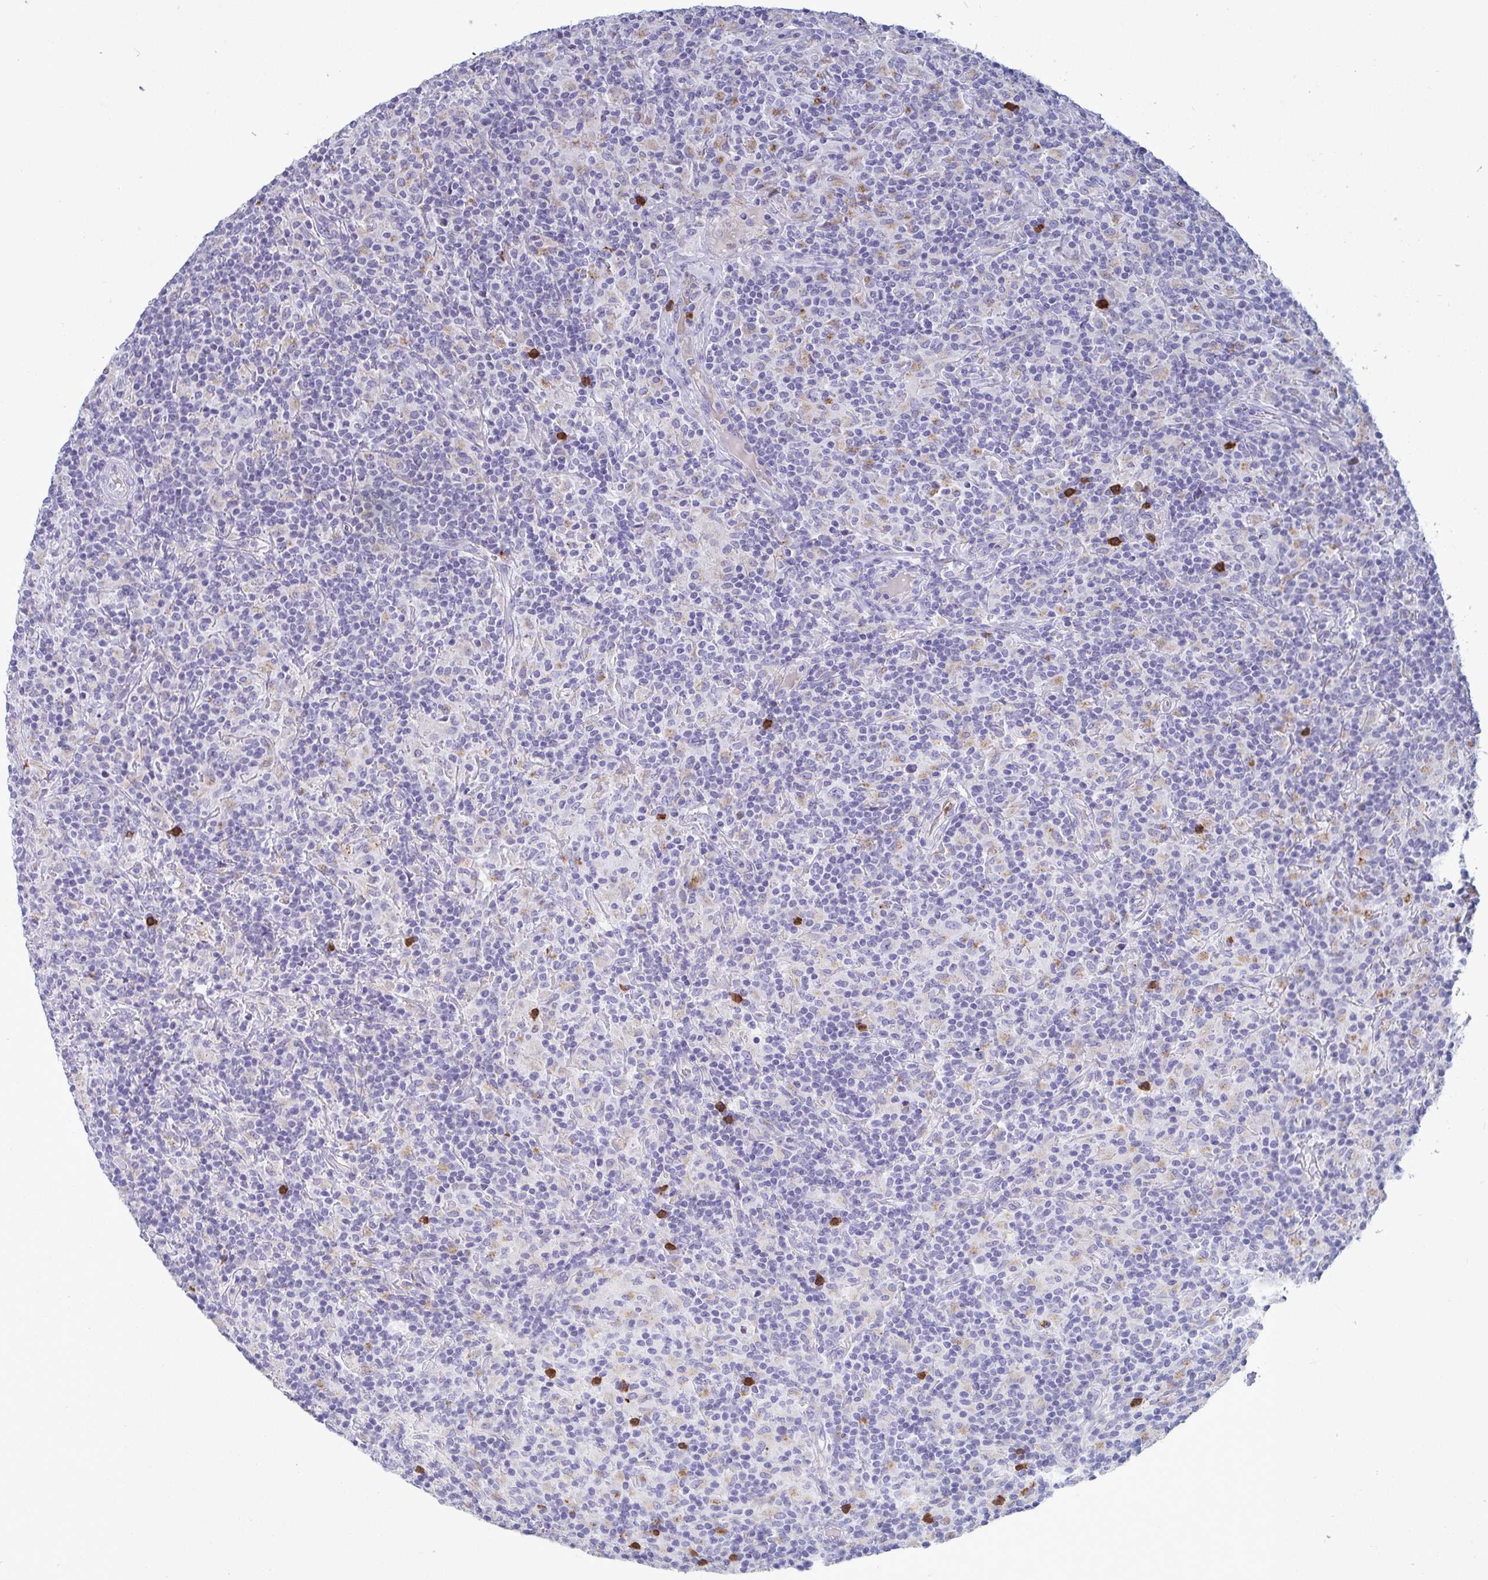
{"staining": {"intensity": "negative", "quantity": "none", "location": "none"}, "tissue": "lymphoma", "cell_type": "Tumor cells", "image_type": "cancer", "snomed": [{"axis": "morphology", "description": "Hodgkin's disease, NOS"}, {"axis": "topography", "description": "Lymph node"}], "caption": "The image reveals no staining of tumor cells in lymphoma.", "gene": "TAS2R38", "patient": {"sex": "male", "age": 70}}